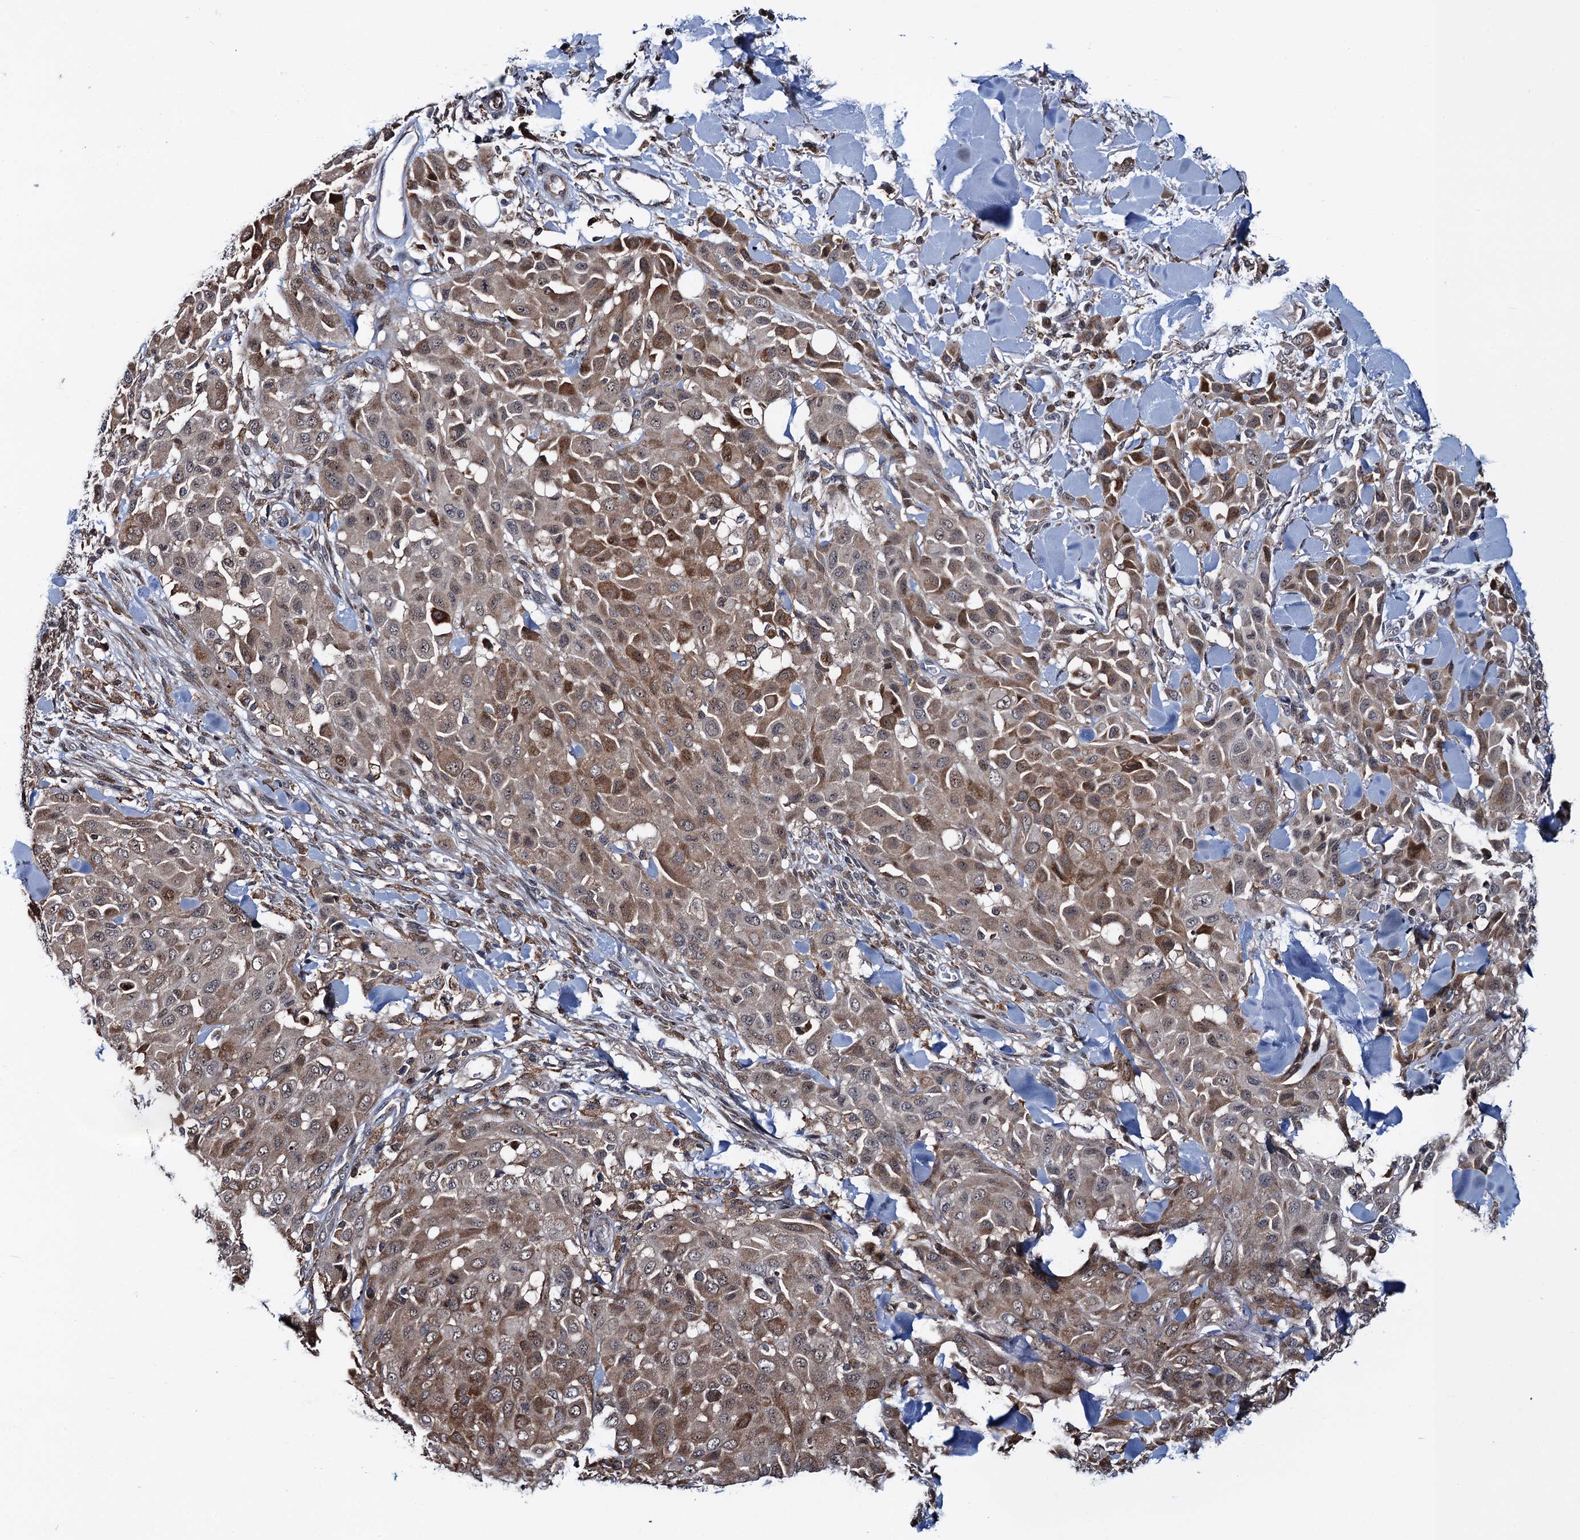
{"staining": {"intensity": "moderate", "quantity": ">75%", "location": "cytoplasmic/membranous"}, "tissue": "melanoma", "cell_type": "Tumor cells", "image_type": "cancer", "snomed": [{"axis": "morphology", "description": "Malignant melanoma, Metastatic site"}, {"axis": "topography", "description": "Skin"}], "caption": "An image of melanoma stained for a protein exhibits moderate cytoplasmic/membranous brown staining in tumor cells. The staining is performed using DAB (3,3'-diaminobenzidine) brown chromogen to label protein expression. The nuclei are counter-stained blue using hematoxylin.", "gene": "CCDC102A", "patient": {"sex": "female", "age": 81}}